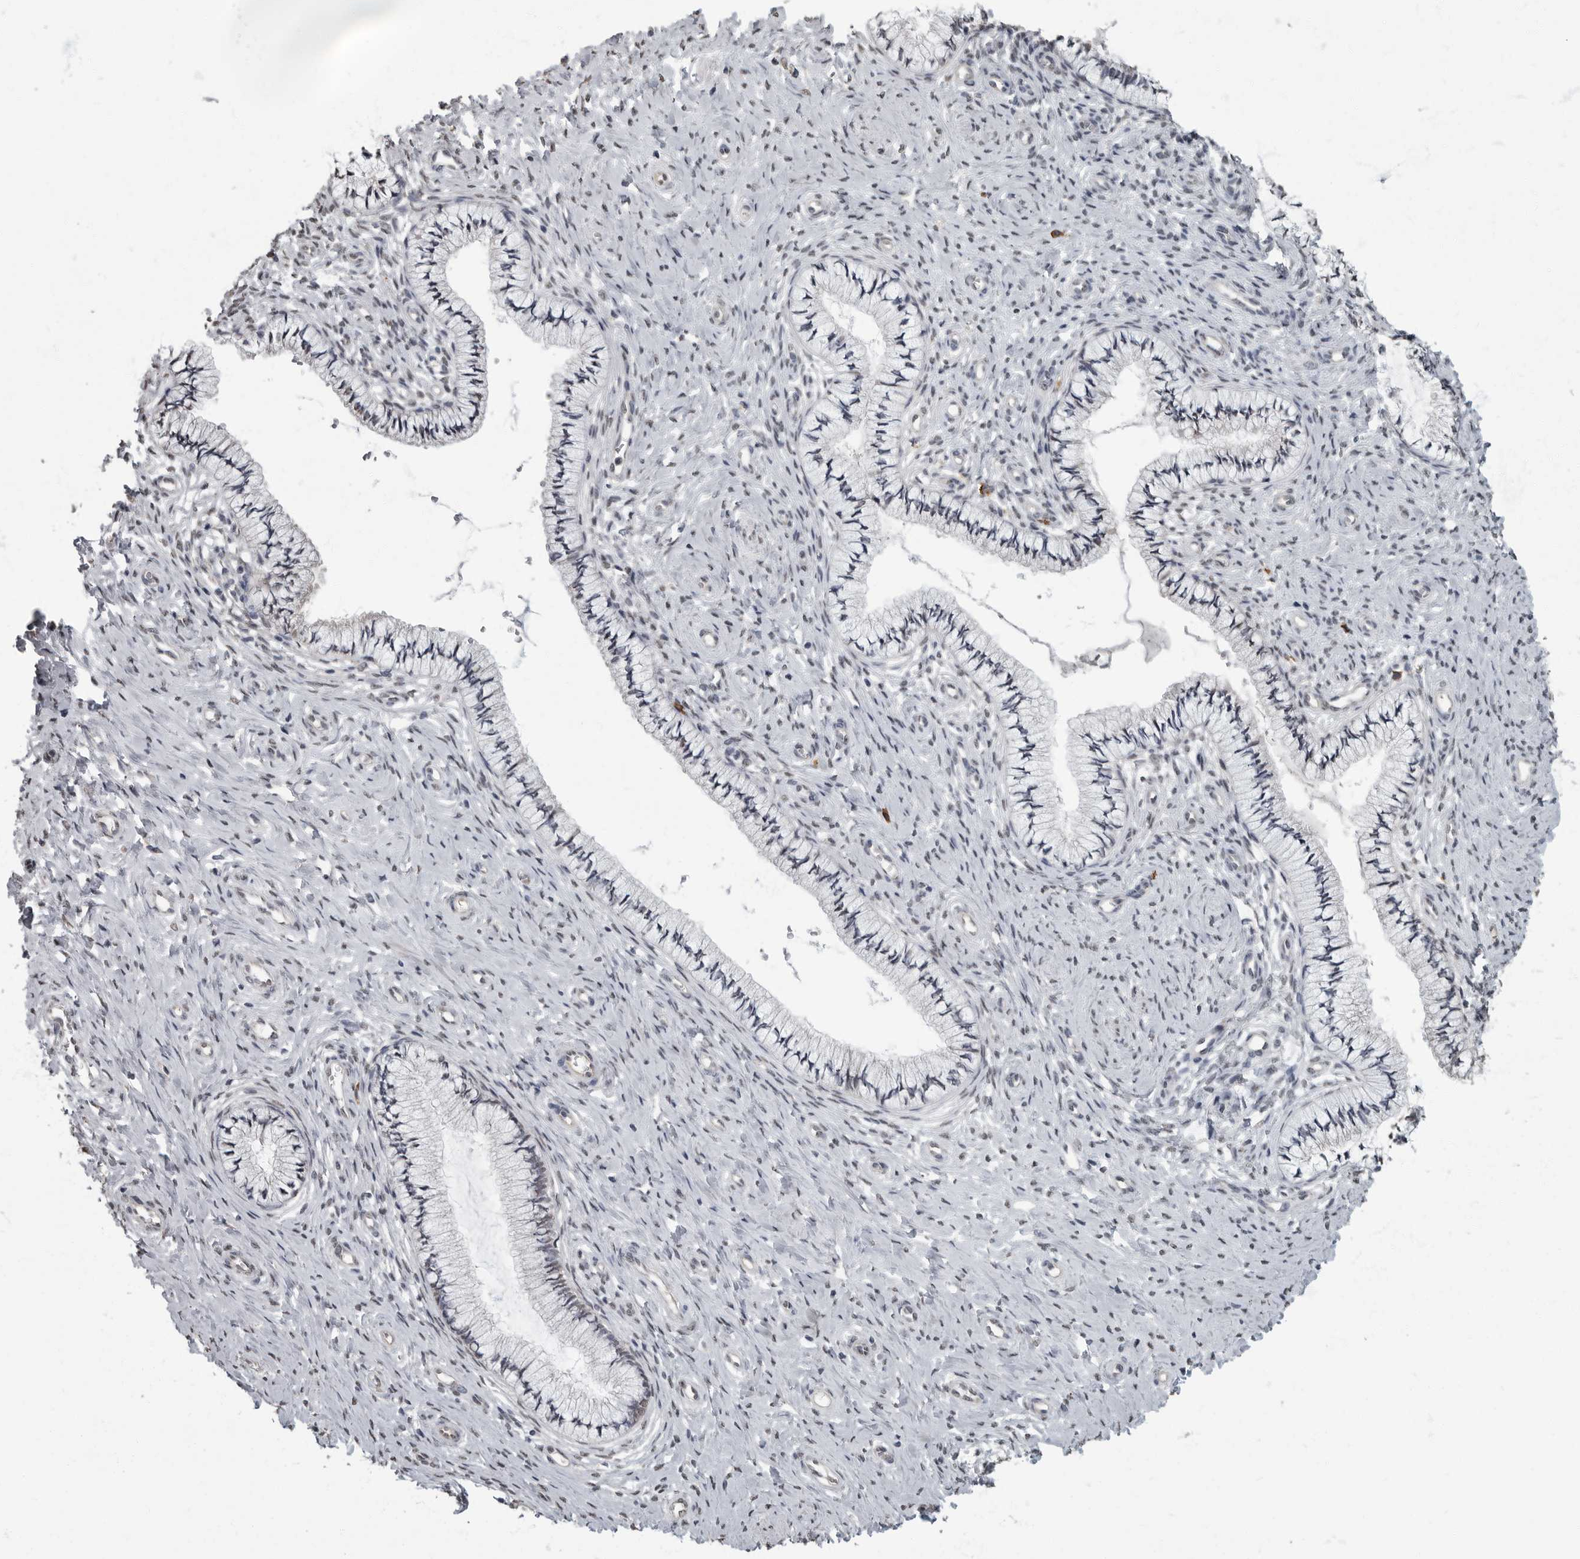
{"staining": {"intensity": "negative", "quantity": "none", "location": "none"}, "tissue": "cervix", "cell_type": "Glandular cells", "image_type": "normal", "snomed": [{"axis": "morphology", "description": "Normal tissue, NOS"}, {"axis": "topography", "description": "Cervix"}], "caption": "The photomicrograph exhibits no staining of glandular cells in unremarkable cervix.", "gene": "ARHGEF10", "patient": {"sex": "female", "age": 36}}